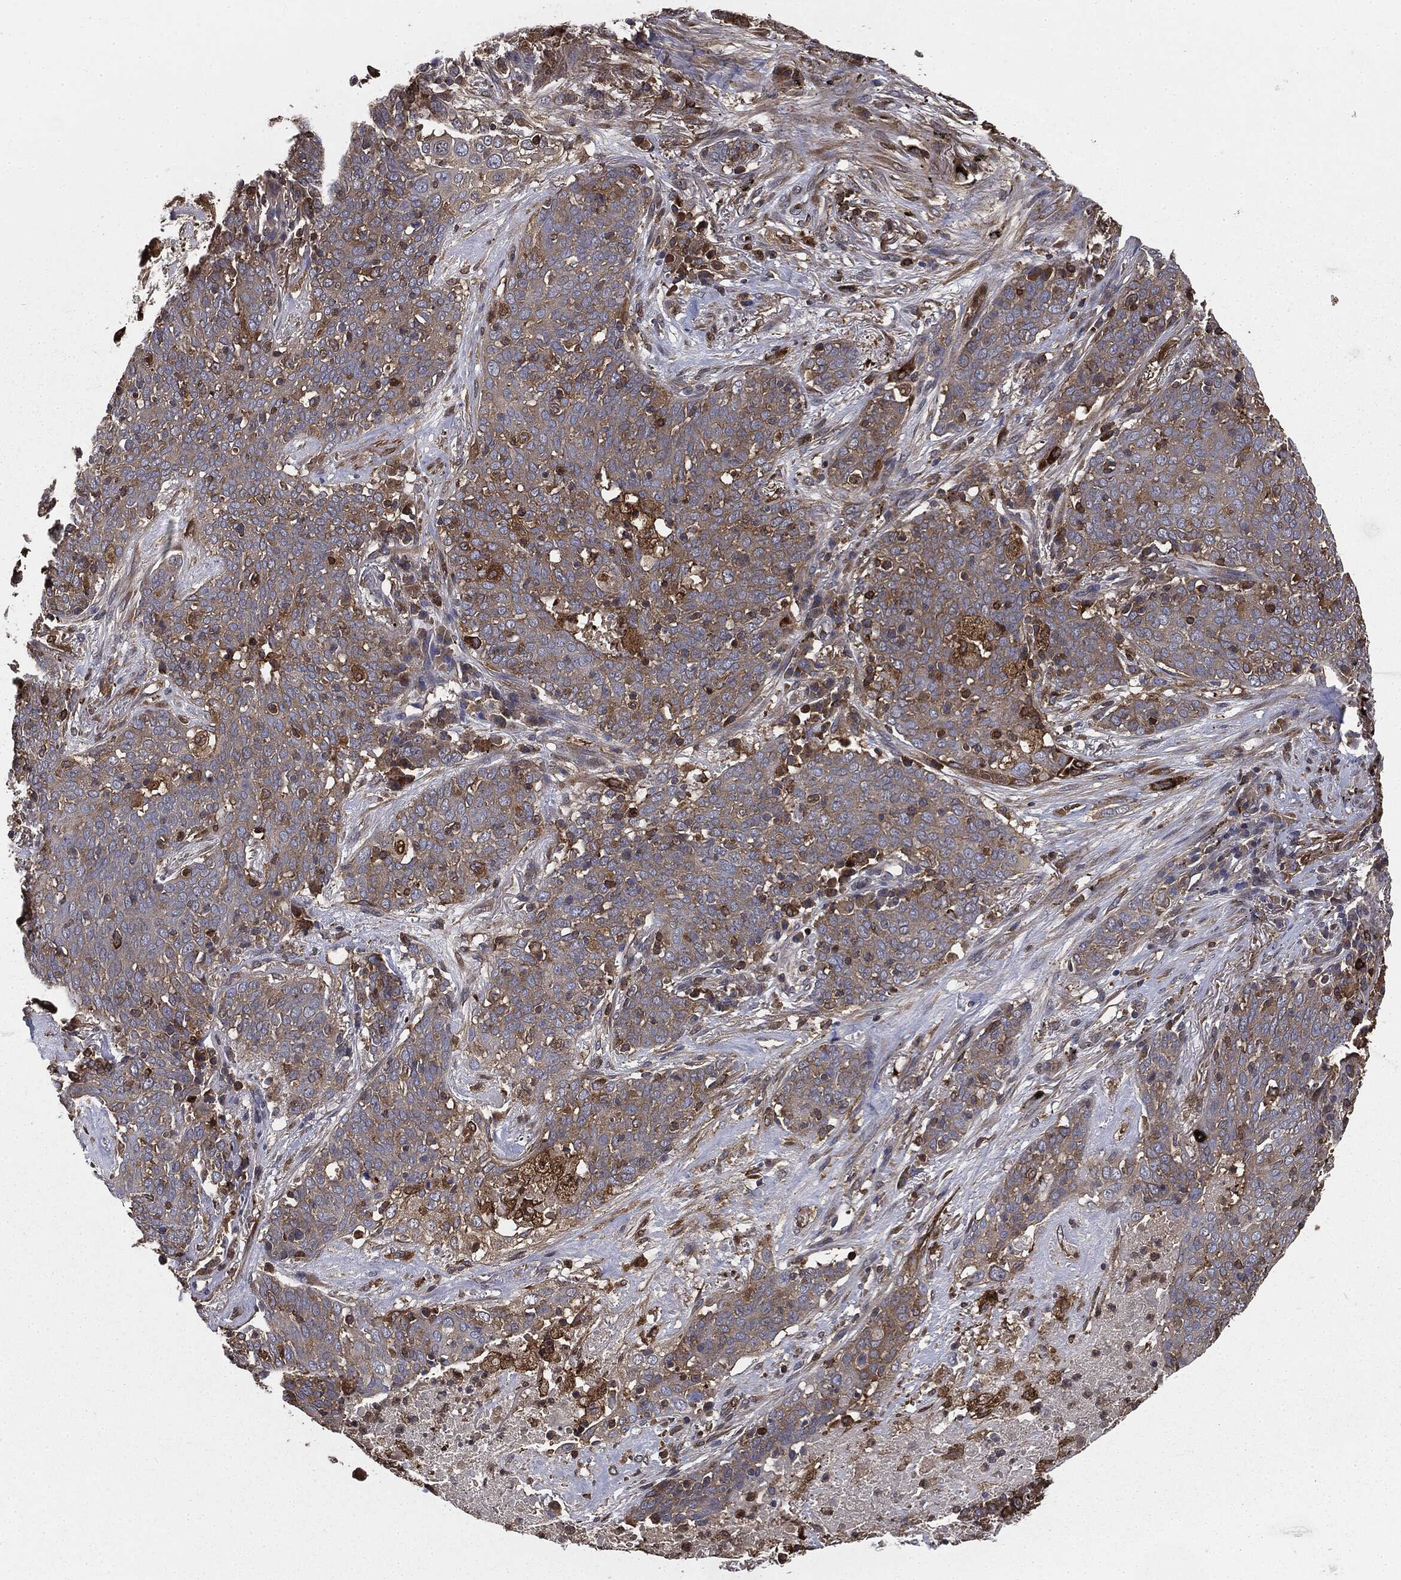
{"staining": {"intensity": "negative", "quantity": "none", "location": "none"}, "tissue": "lung cancer", "cell_type": "Tumor cells", "image_type": "cancer", "snomed": [{"axis": "morphology", "description": "Squamous cell carcinoma, NOS"}, {"axis": "topography", "description": "Lung"}], "caption": "IHC histopathology image of human lung cancer stained for a protein (brown), which reveals no positivity in tumor cells.", "gene": "GNB5", "patient": {"sex": "male", "age": 82}}